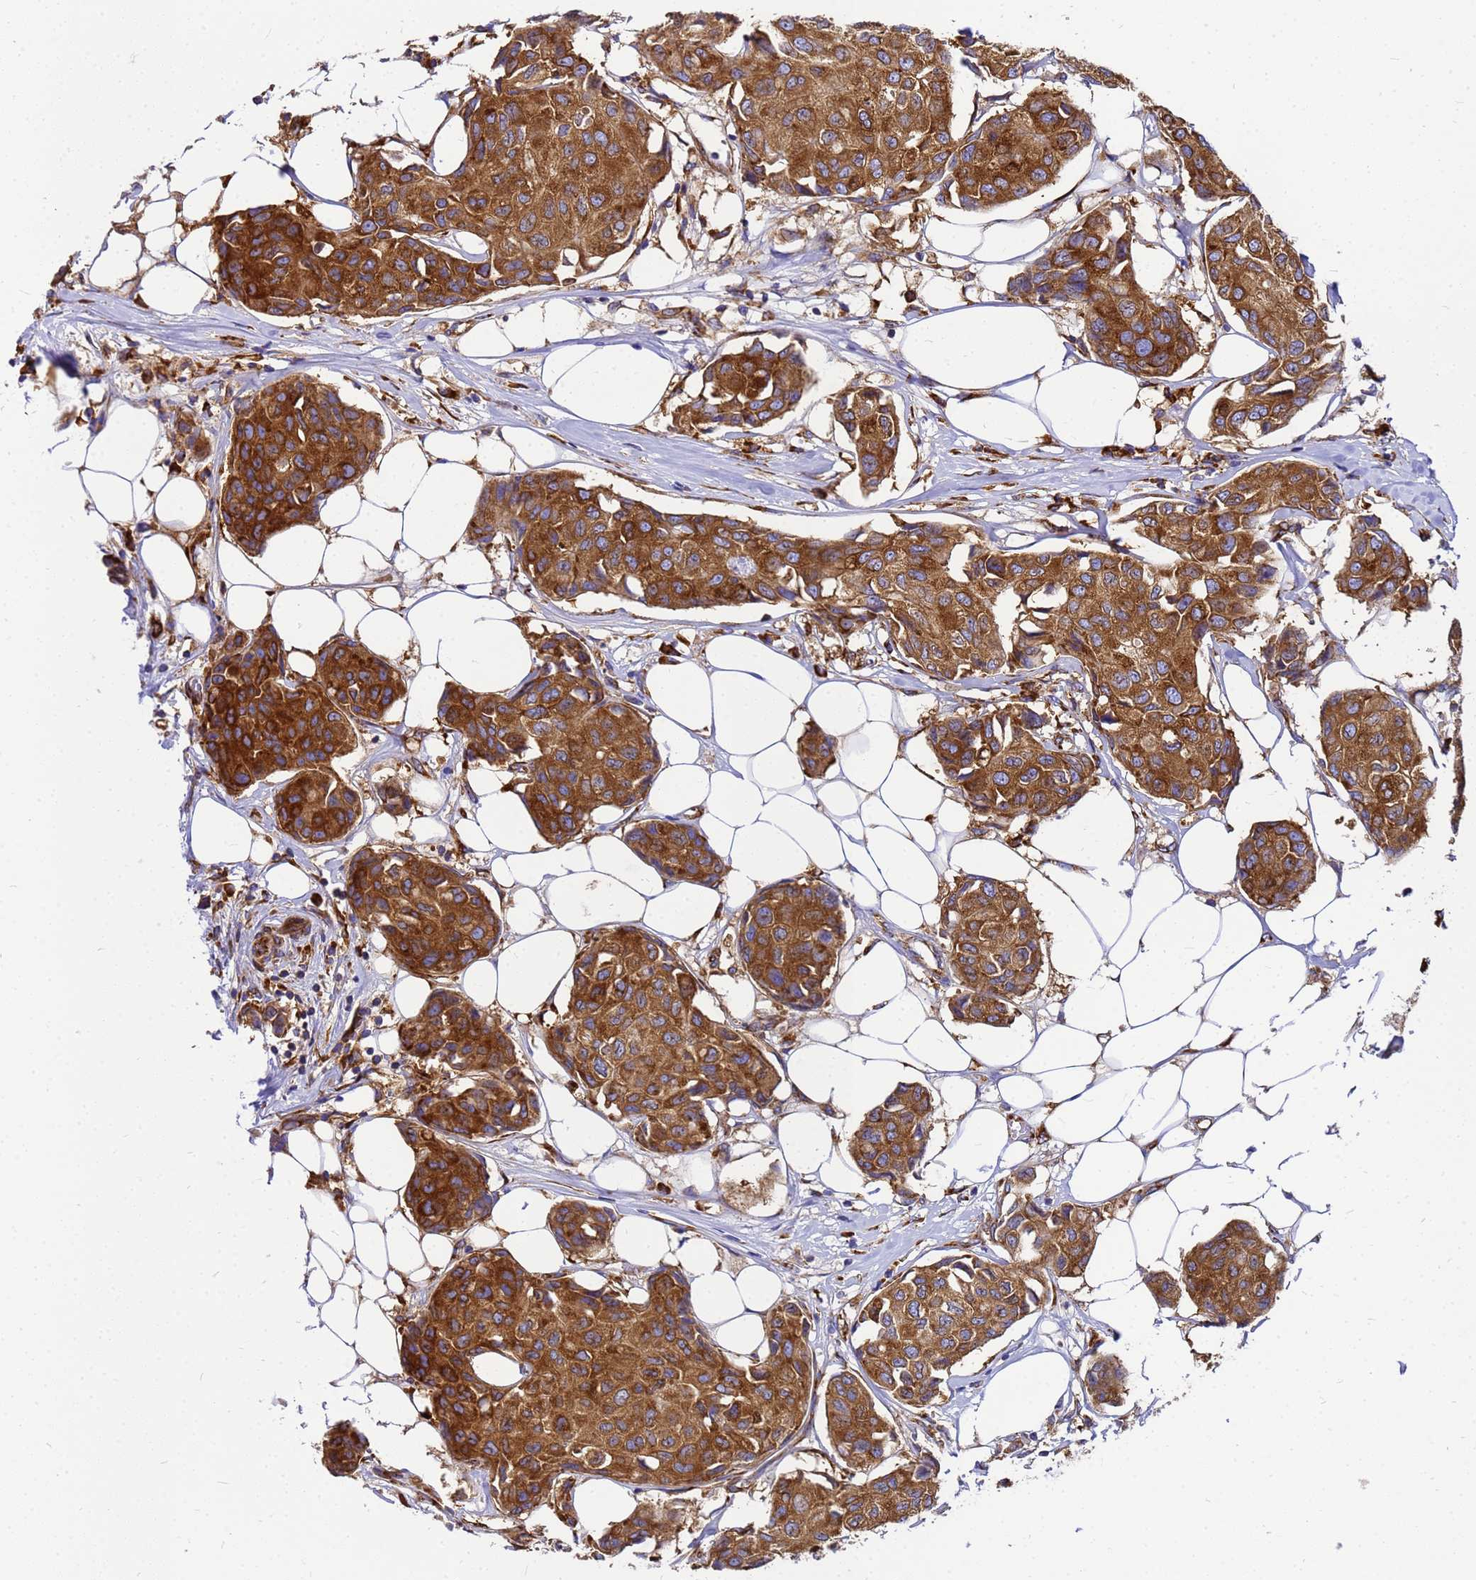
{"staining": {"intensity": "strong", "quantity": ">75%", "location": "cytoplasmic/membranous"}, "tissue": "breast cancer", "cell_type": "Tumor cells", "image_type": "cancer", "snomed": [{"axis": "morphology", "description": "Duct carcinoma"}, {"axis": "topography", "description": "Breast"}], "caption": "Immunohistochemistry (IHC) photomicrograph of breast cancer (invasive ductal carcinoma) stained for a protein (brown), which reveals high levels of strong cytoplasmic/membranous positivity in about >75% of tumor cells.", "gene": "EEF1D", "patient": {"sex": "female", "age": 80}}